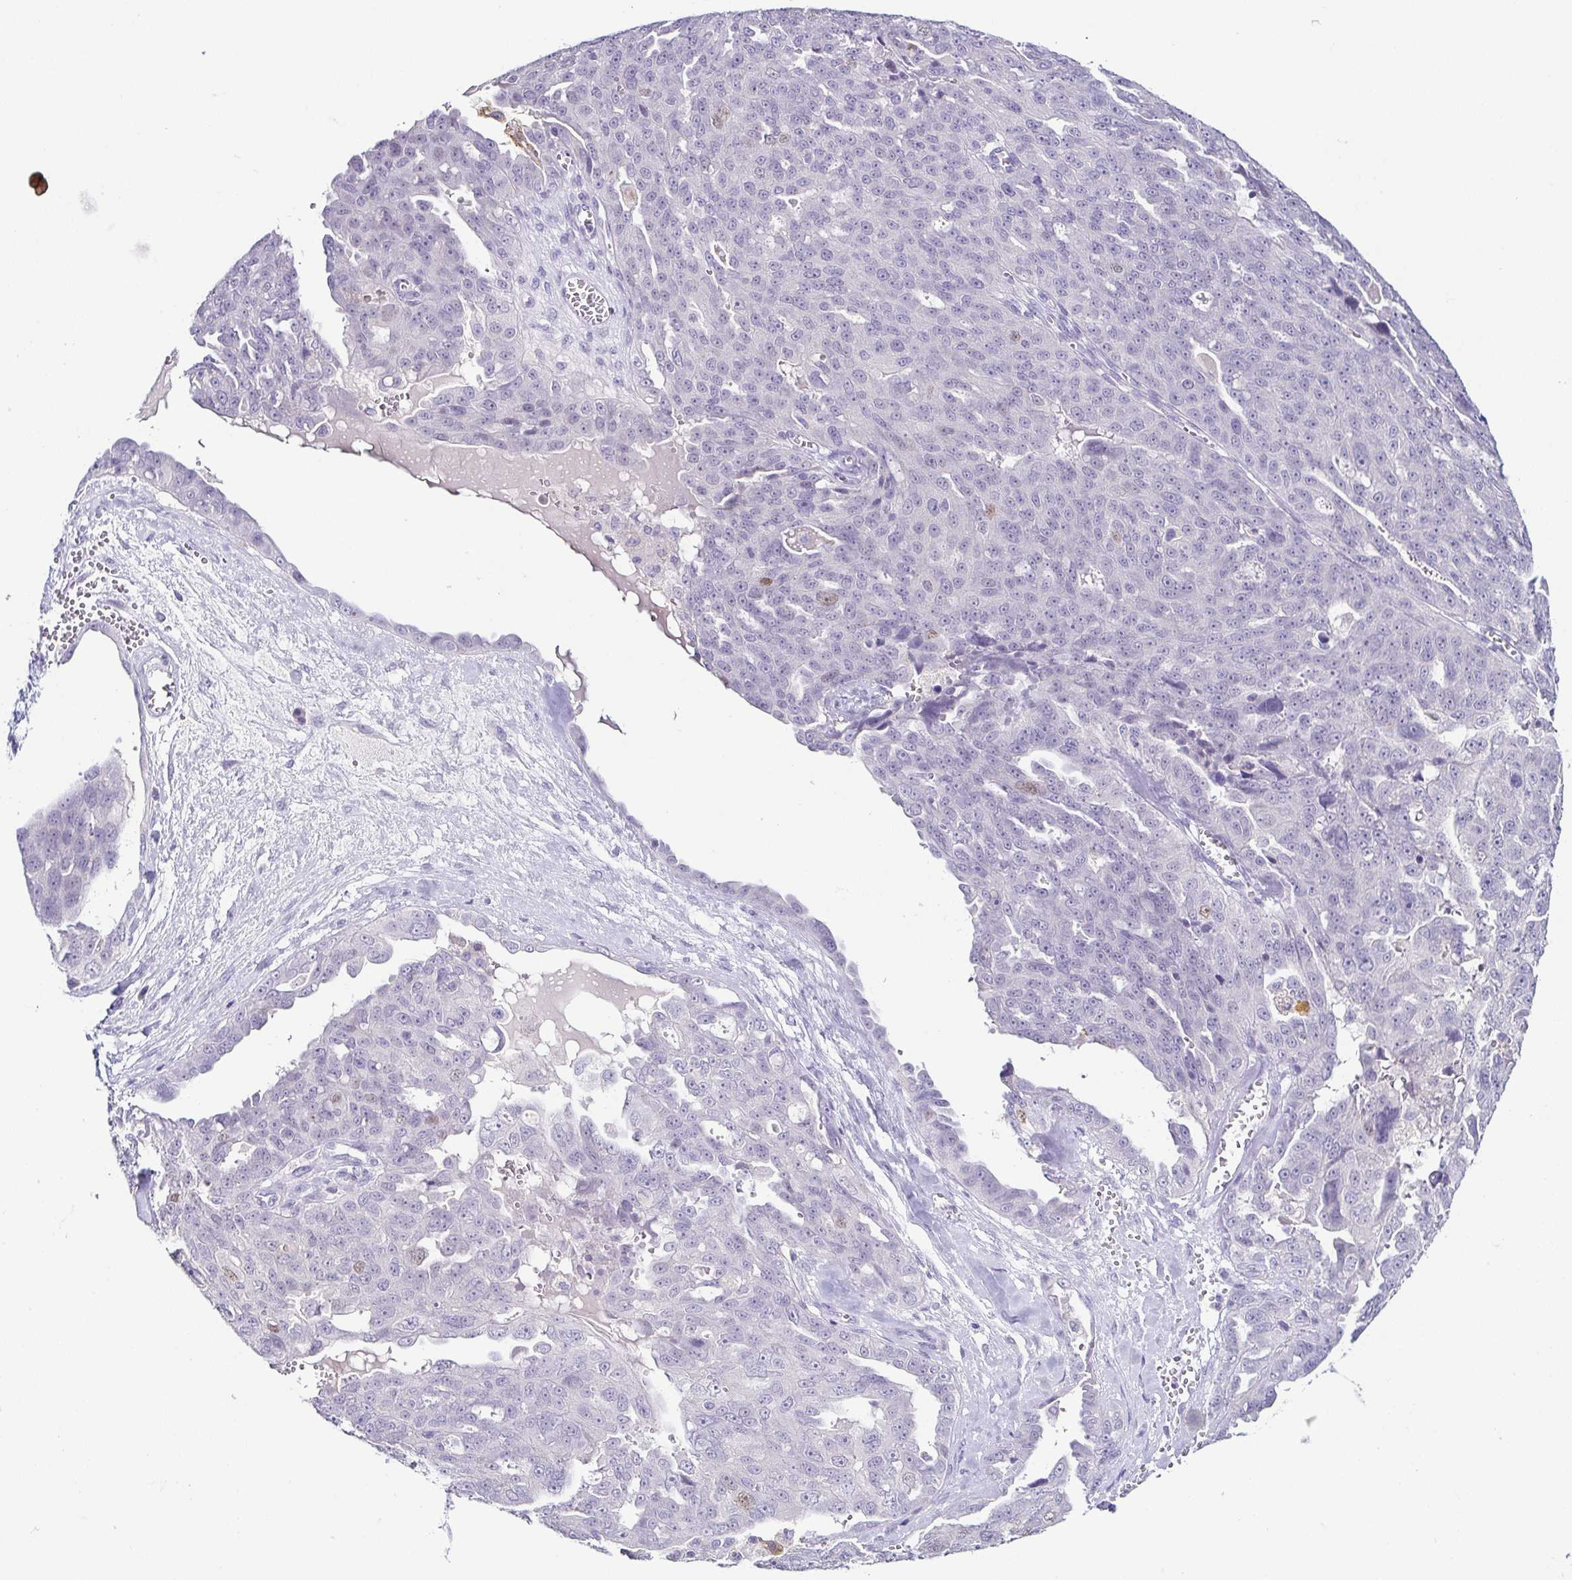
{"staining": {"intensity": "negative", "quantity": "none", "location": "none"}, "tissue": "ovarian cancer", "cell_type": "Tumor cells", "image_type": "cancer", "snomed": [{"axis": "morphology", "description": "Carcinoma, endometroid"}, {"axis": "topography", "description": "Ovary"}], "caption": "A photomicrograph of ovarian cancer (endometroid carcinoma) stained for a protein exhibits no brown staining in tumor cells.", "gene": "TP73", "patient": {"sex": "female", "age": 70}}